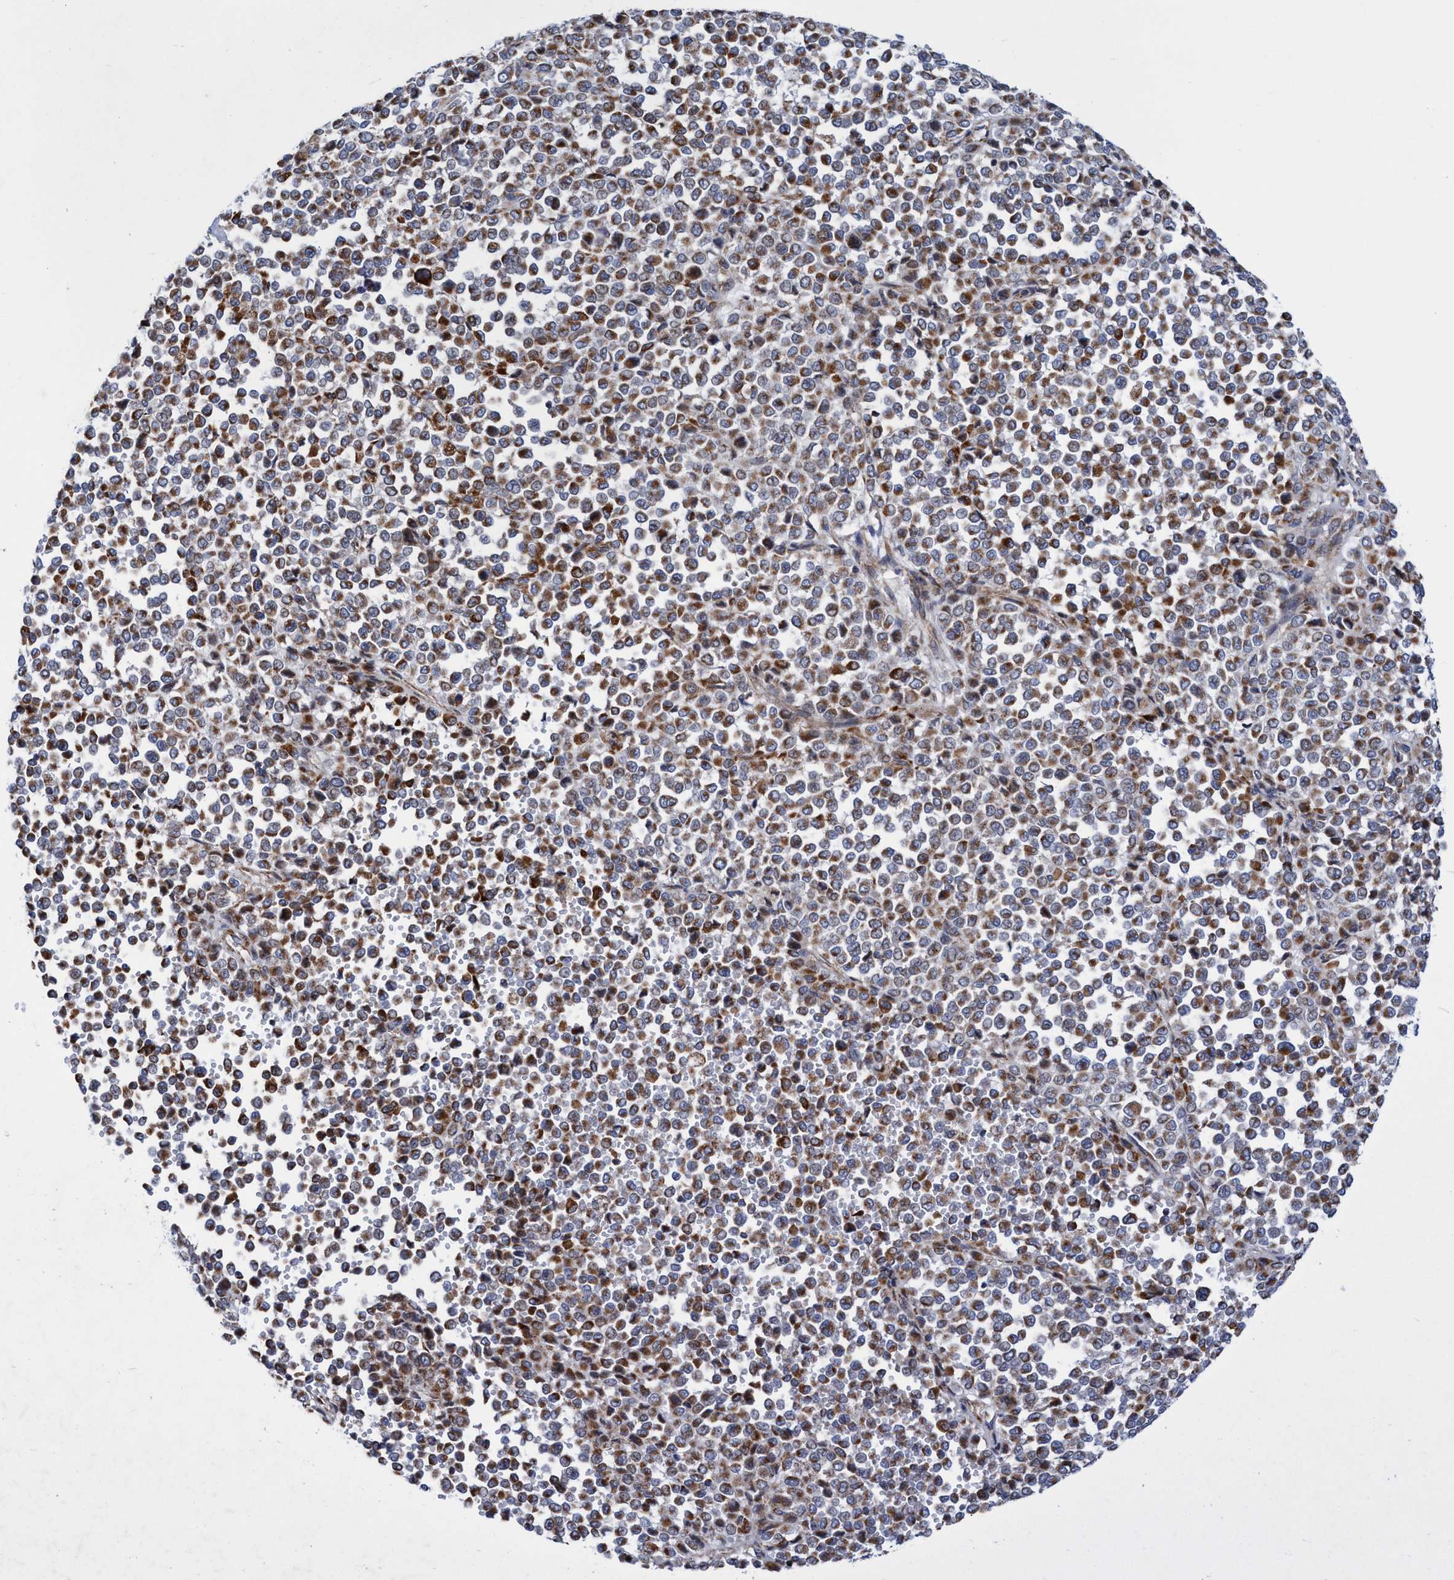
{"staining": {"intensity": "moderate", "quantity": ">75%", "location": "cytoplasmic/membranous"}, "tissue": "melanoma", "cell_type": "Tumor cells", "image_type": "cancer", "snomed": [{"axis": "morphology", "description": "Malignant melanoma, Metastatic site"}, {"axis": "topography", "description": "Pancreas"}], "caption": "This is a photomicrograph of IHC staining of malignant melanoma (metastatic site), which shows moderate staining in the cytoplasmic/membranous of tumor cells.", "gene": "POLR1F", "patient": {"sex": "female", "age": 30}}